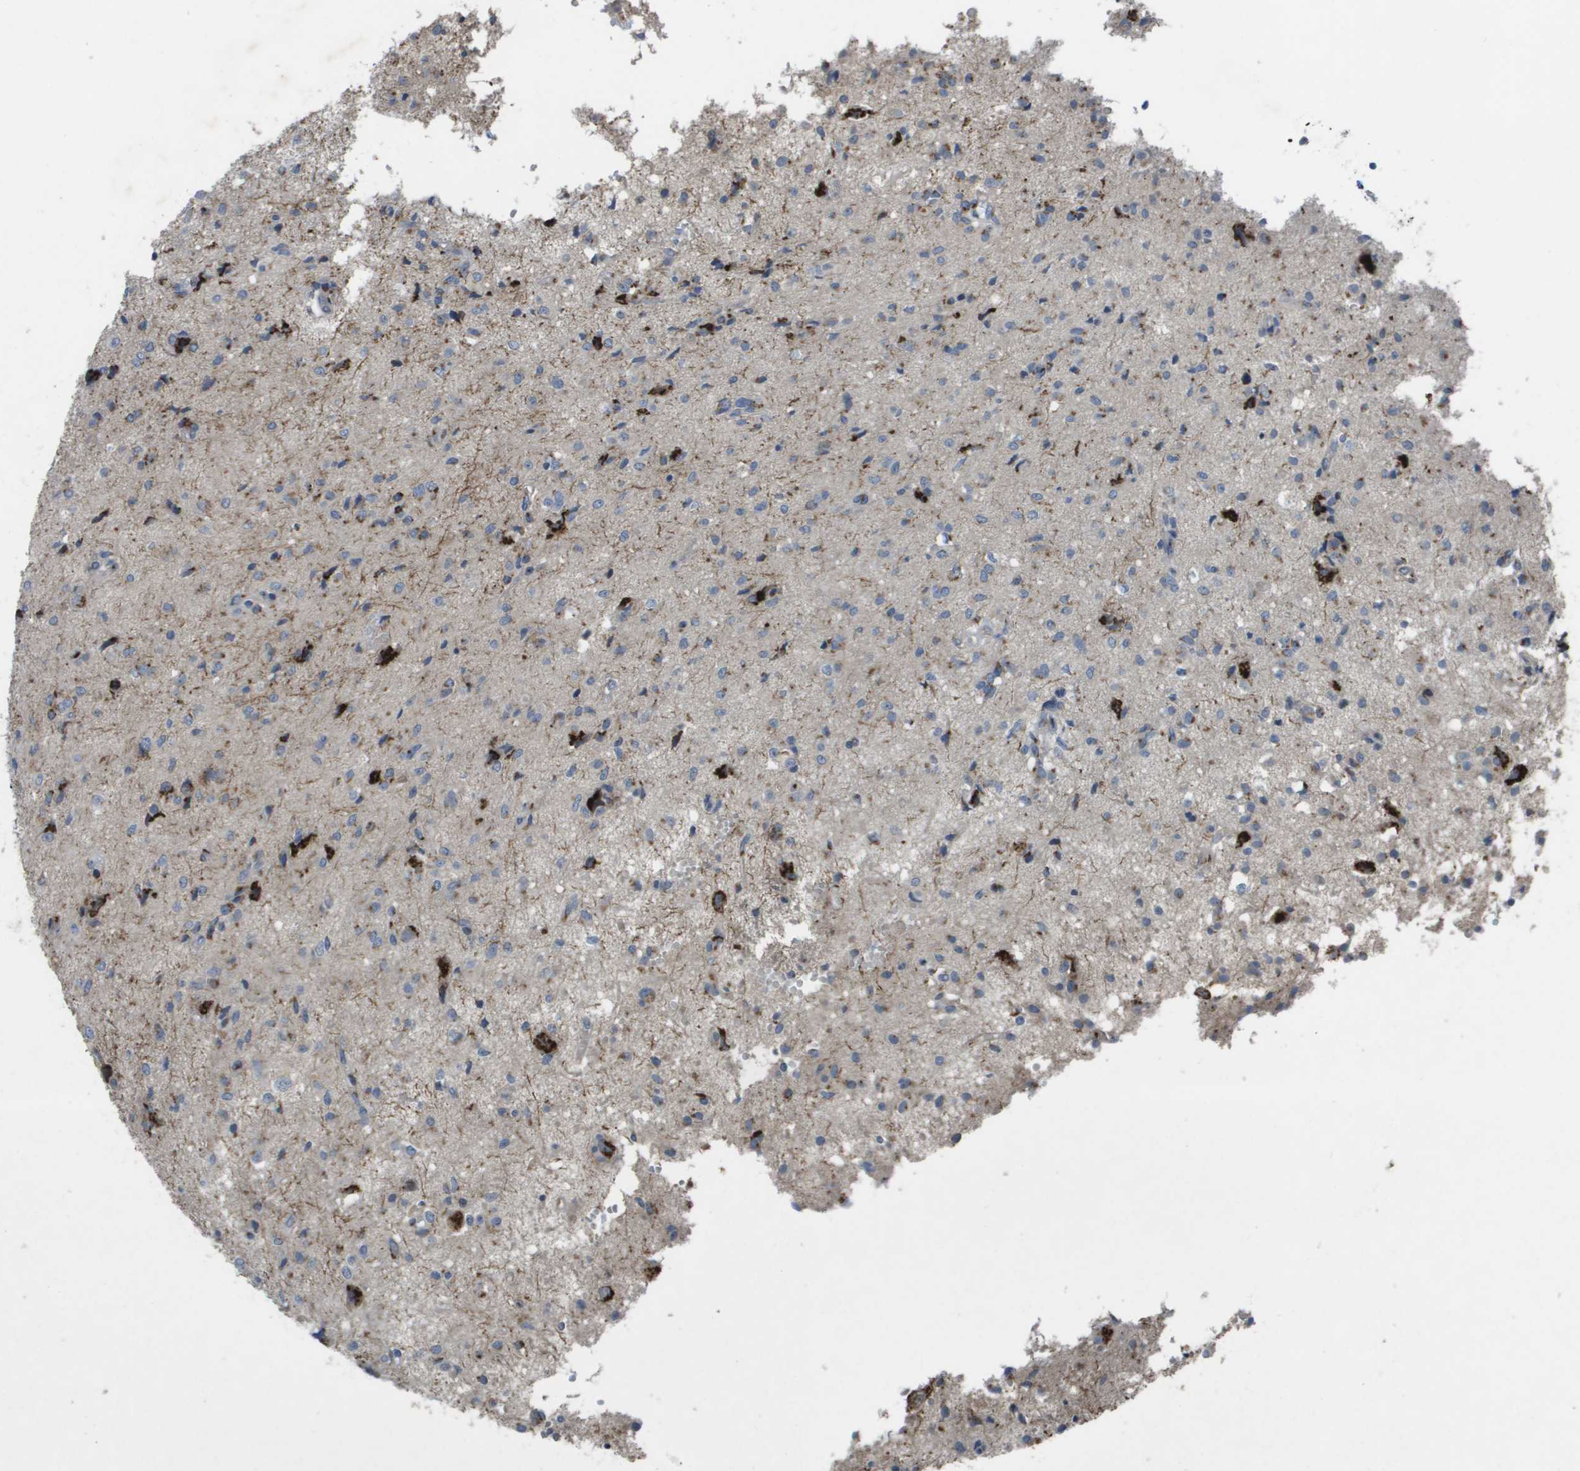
{"staining": {"intensity": "moderate", "quantity": "<25%", "location": "cytoplasmic/membranous"}, "tissue": "glioma", "cell_type": "Tumor cells", "image_type": "cancer", "snomed": [{"axis": "morphology", "description": "Glioma, malignant, High grade"}, {"axis": "topography", "description": "Brain"}], "caption": "Immunohistochemical staining of glioma reveals low levels of moderate cytoplasmic/membranous protein positivity in approximately <25% of tumor cells.", "gene": "QSOX2", "patient": {"sex": "female", "age": 59}}